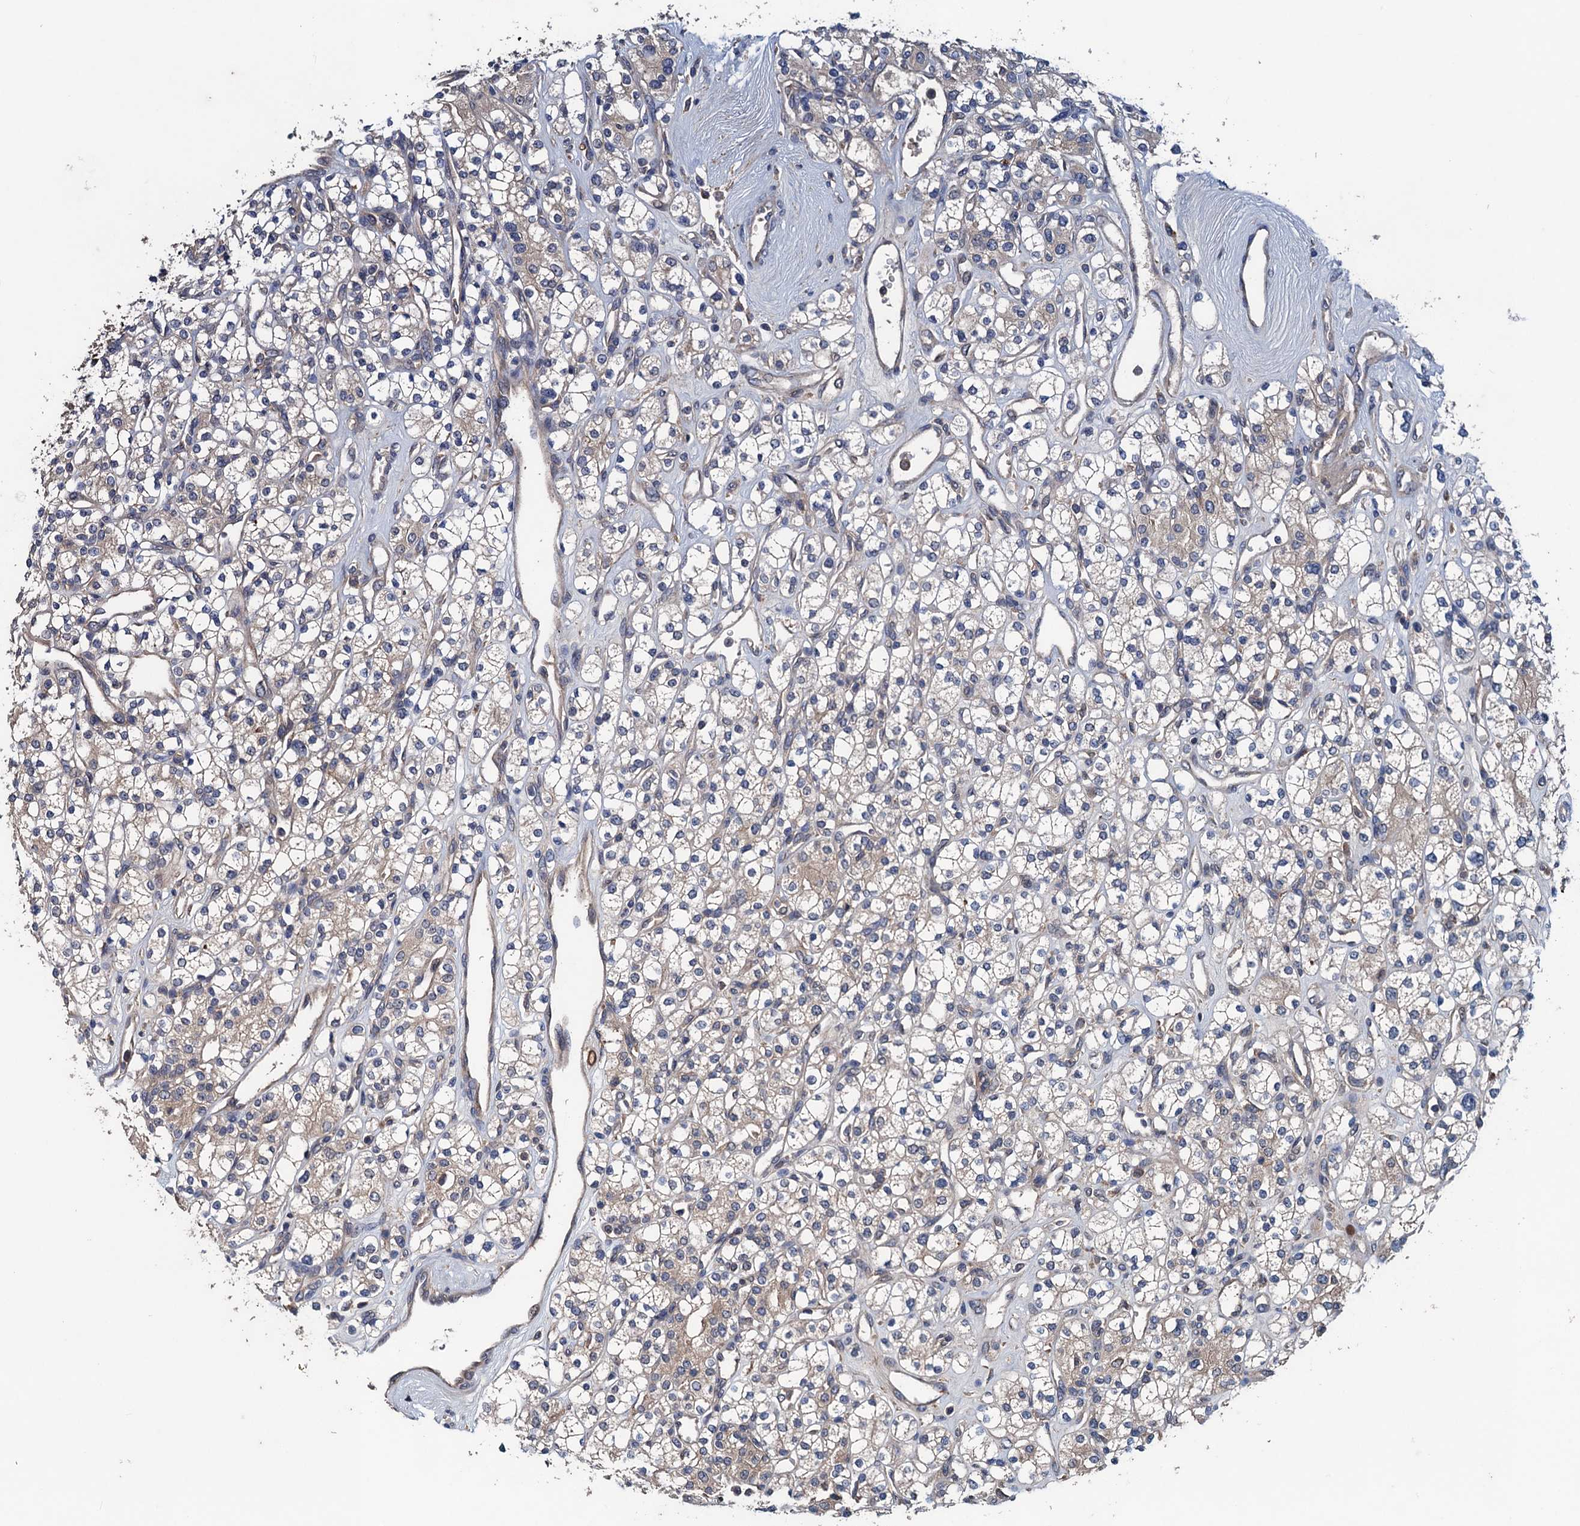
{"staining": {"intensity": "weak", "quantity": "25%-75%", "location": "cytoplasmic/membranous"}, "tissue": "renal cancer", "cell_type": "Tumor cells", "image_type": "cancer", "snomed": [{"axis": "morphology", "description": "Adenocarcinoma, NOS"}, {"axis": "topography", "description": "Kidney"}], "caption": "A brown stain shows weak cytoplasmic/membranous positivity of a protein in renal cancer (adenocarcinoma) tumor cells.", "gene": "BLTP3B", "patient": {"sex": "male", "age": 77}}